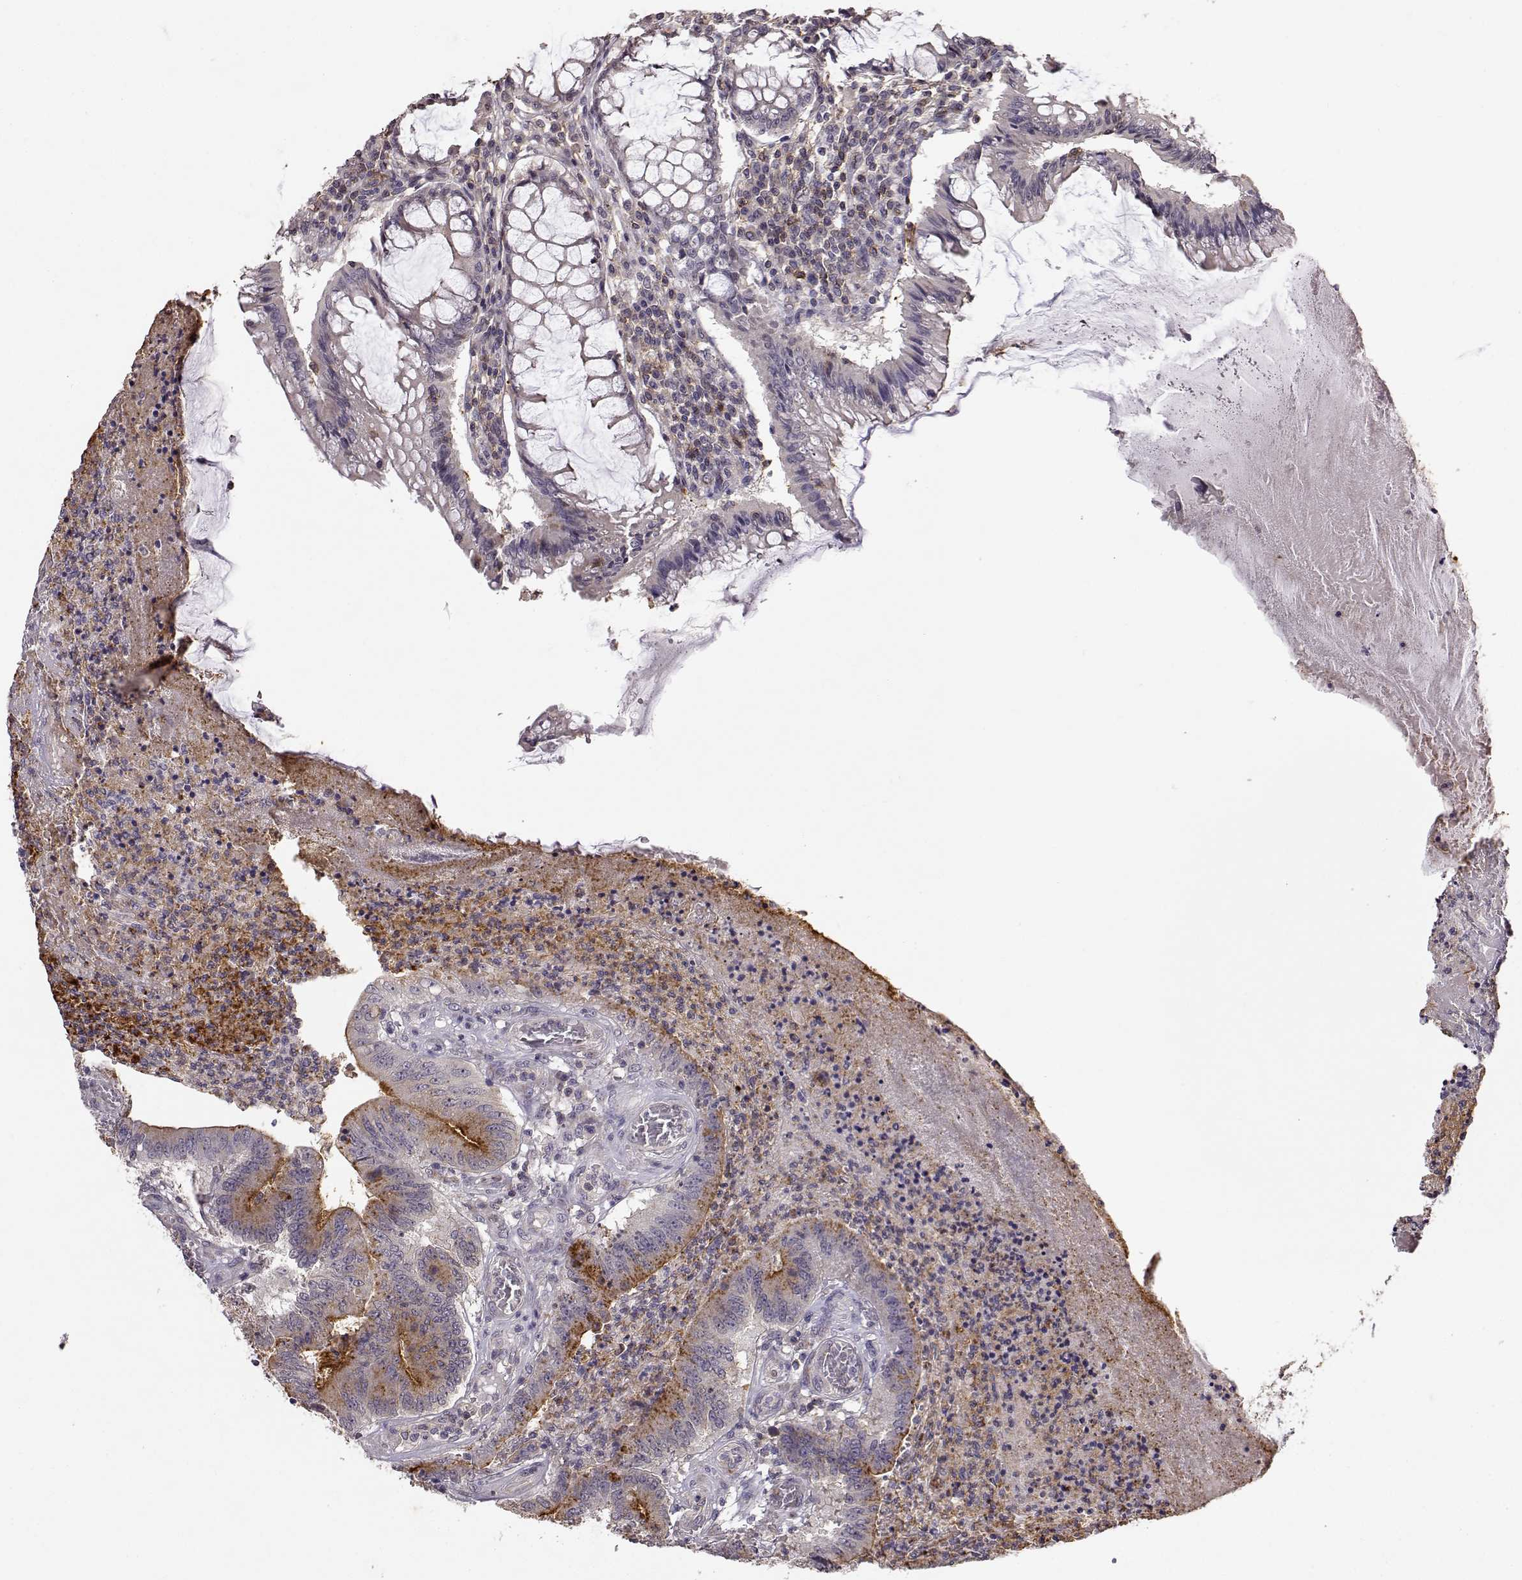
{"staining": {"intensity": "weak", "quantity": "<25%", "location": "cytoplasmic/membranous"}, "tissue": "colorectal cancer", "cell_type": "Tumor cells", "image_type": "cancer", "snomed": [{"axis": "morphology", "description": "Adenocarcinoma, NOS"}, {"axis": "topography", "description": "Colon"}], "caption": "High power microscopy image of an immunohistochemistry image of colorectal cancer, revealing no significant expression in tumor cells. (Stains: DAB immunohistochemistry with hematoxylin counter stain, Microscopy: brightfield microscopy at high magnification).", "gene": "IFITM1", "patient": {"sex": "female", "age": 70}}